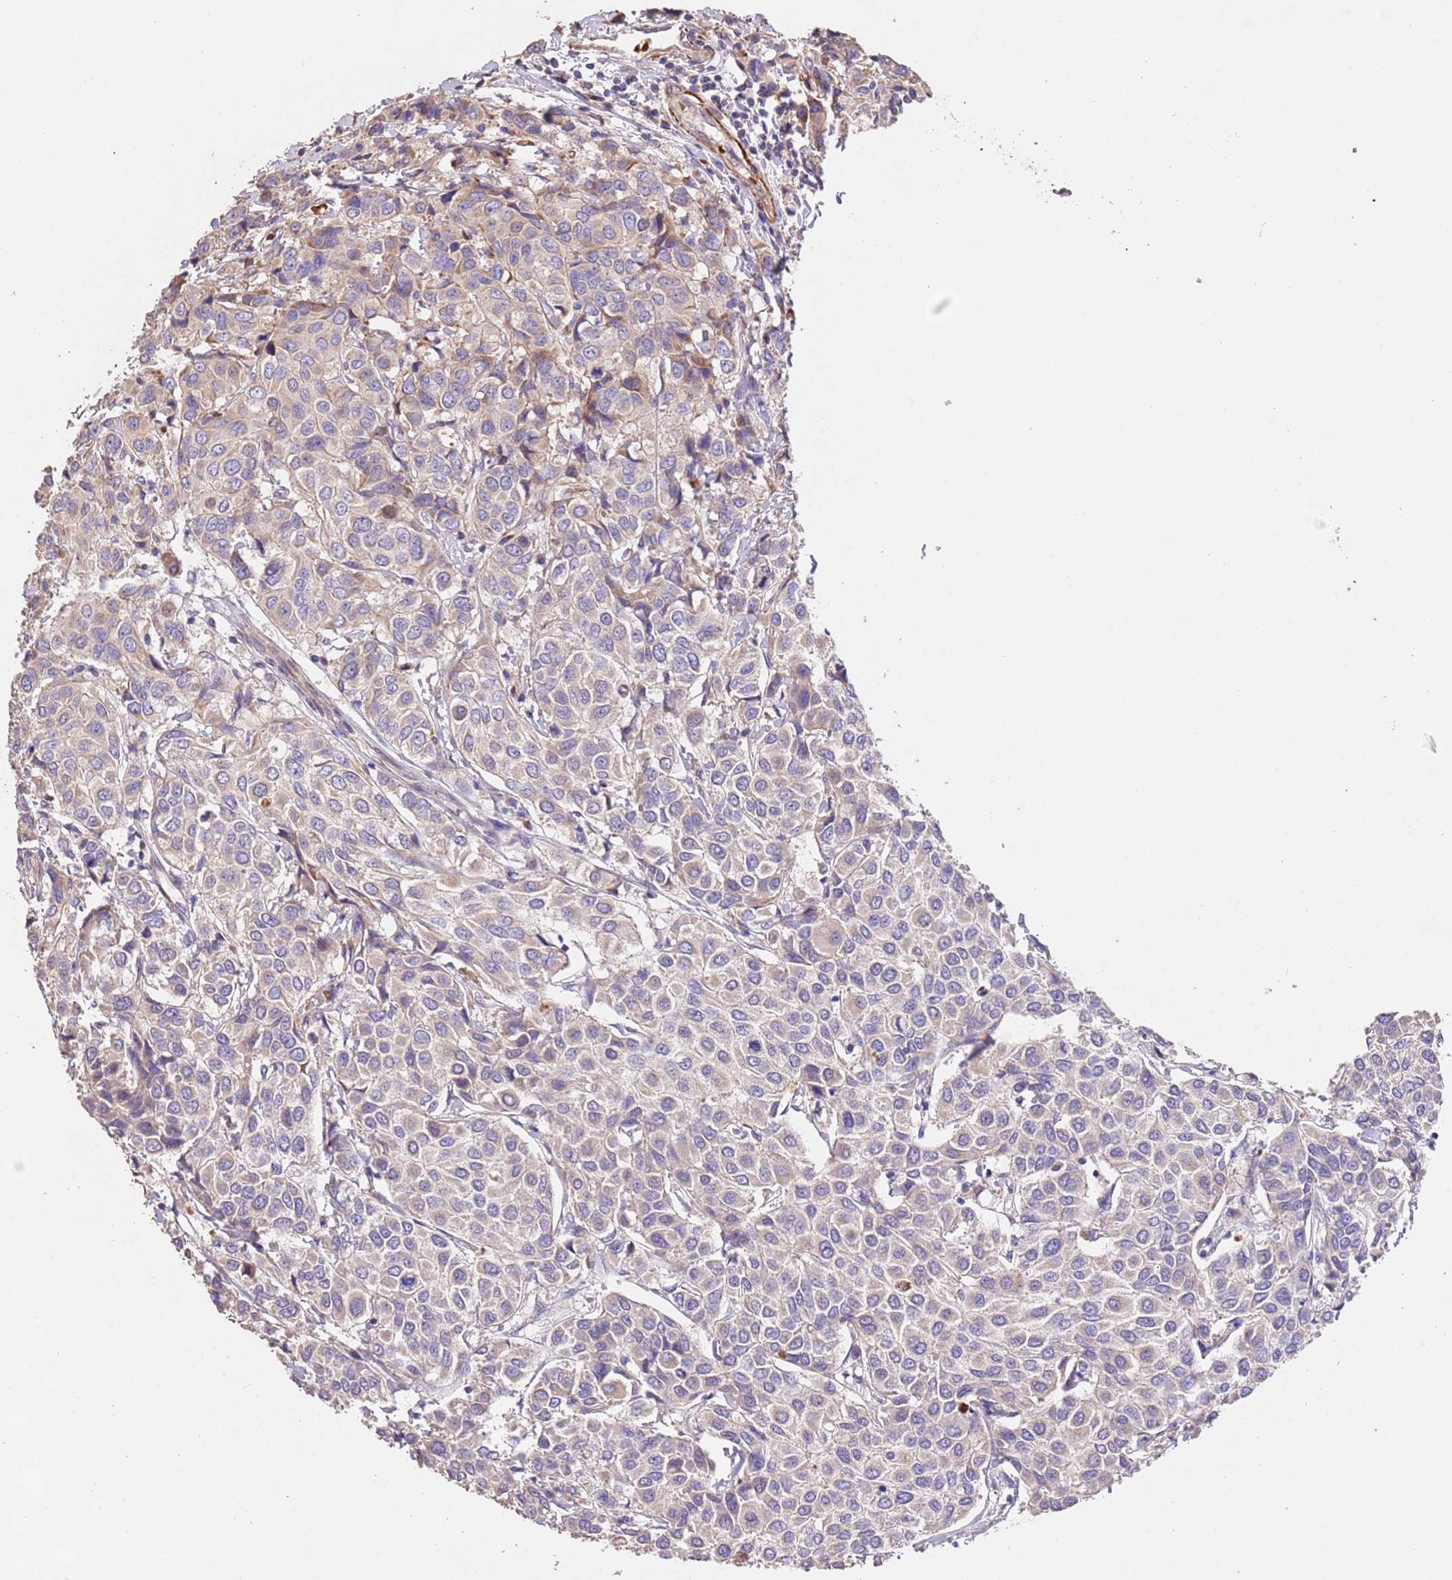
{"staining": {"intensity": "negative", "quantity": "none", "location": "none"}, "tissue": "breast cancer", "cell_type": "Tumor cells", "image_type": "cancer", "snomed": [{"axis": "morphology", "description": "Duct carcinoma"}, {"axis": "topography", "description": "Breast"}], "caption": "Immunohistochemical staining of human breast cancer (invasive ductal carcinoma) reveals no significant positivity in tumor cells.", "gene": "PIGA", "patient": {"sex": "female", "age": 55}}